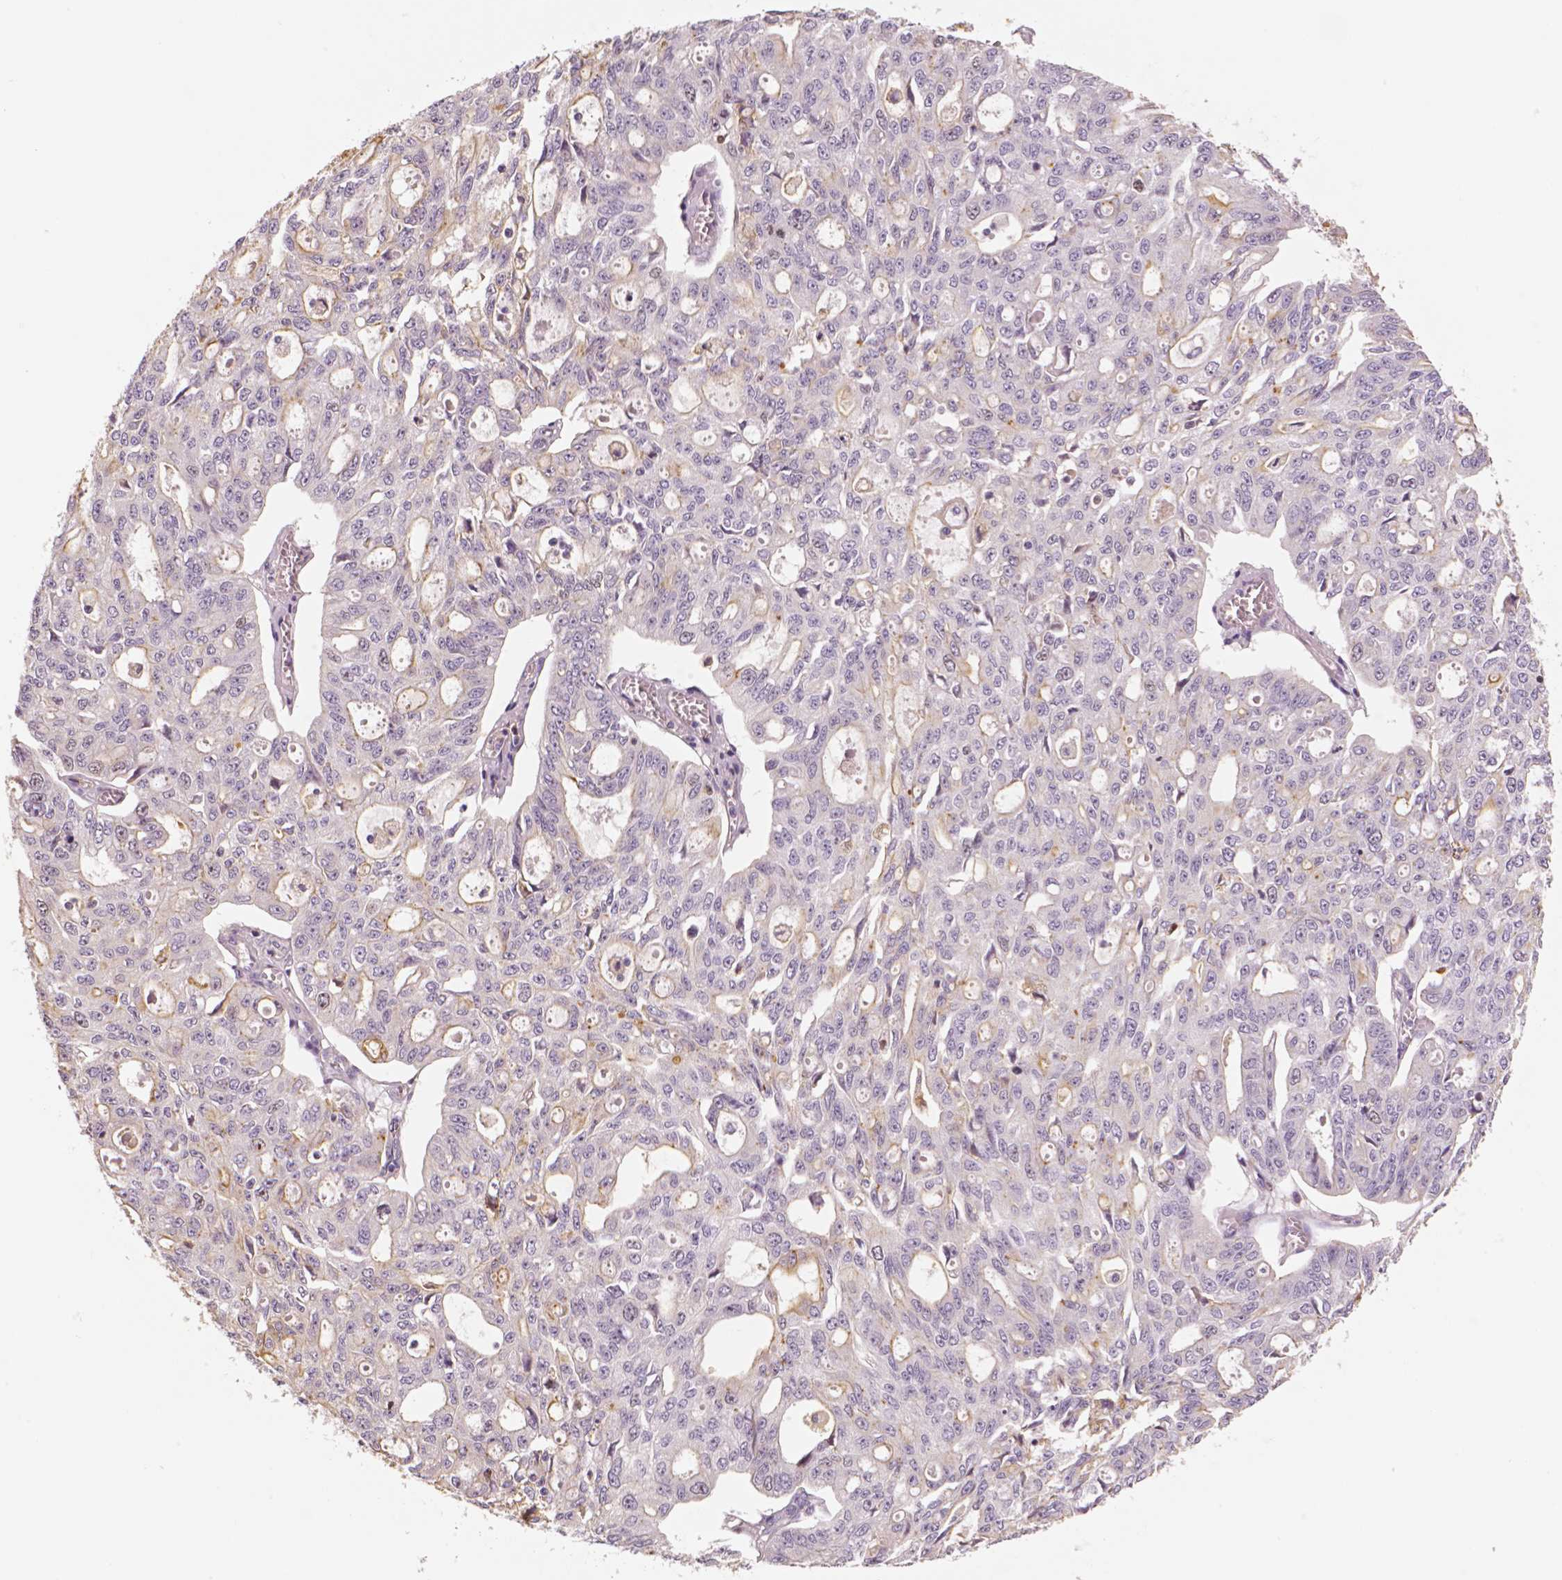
{"staining": {"intensity": "weak", "quantity": "<25%", "location": "cytoplasmic/membranous"}, "tissue": "ovarian cancer", "cell_type": "Tumor cells", "image_type": "cancer", "snomed": [{"axis": "morphology", "description": "Carcinoma, endometroid"}, {"axis": "topography", "description": "Ovary"}], "caption": "This is a histopathology image of immunohistochemistry staining of ovarian cancer, which shows no positivity in tumor cells.", "gene": "MKI67", "patient": {"sex": "female", "age": 65}}